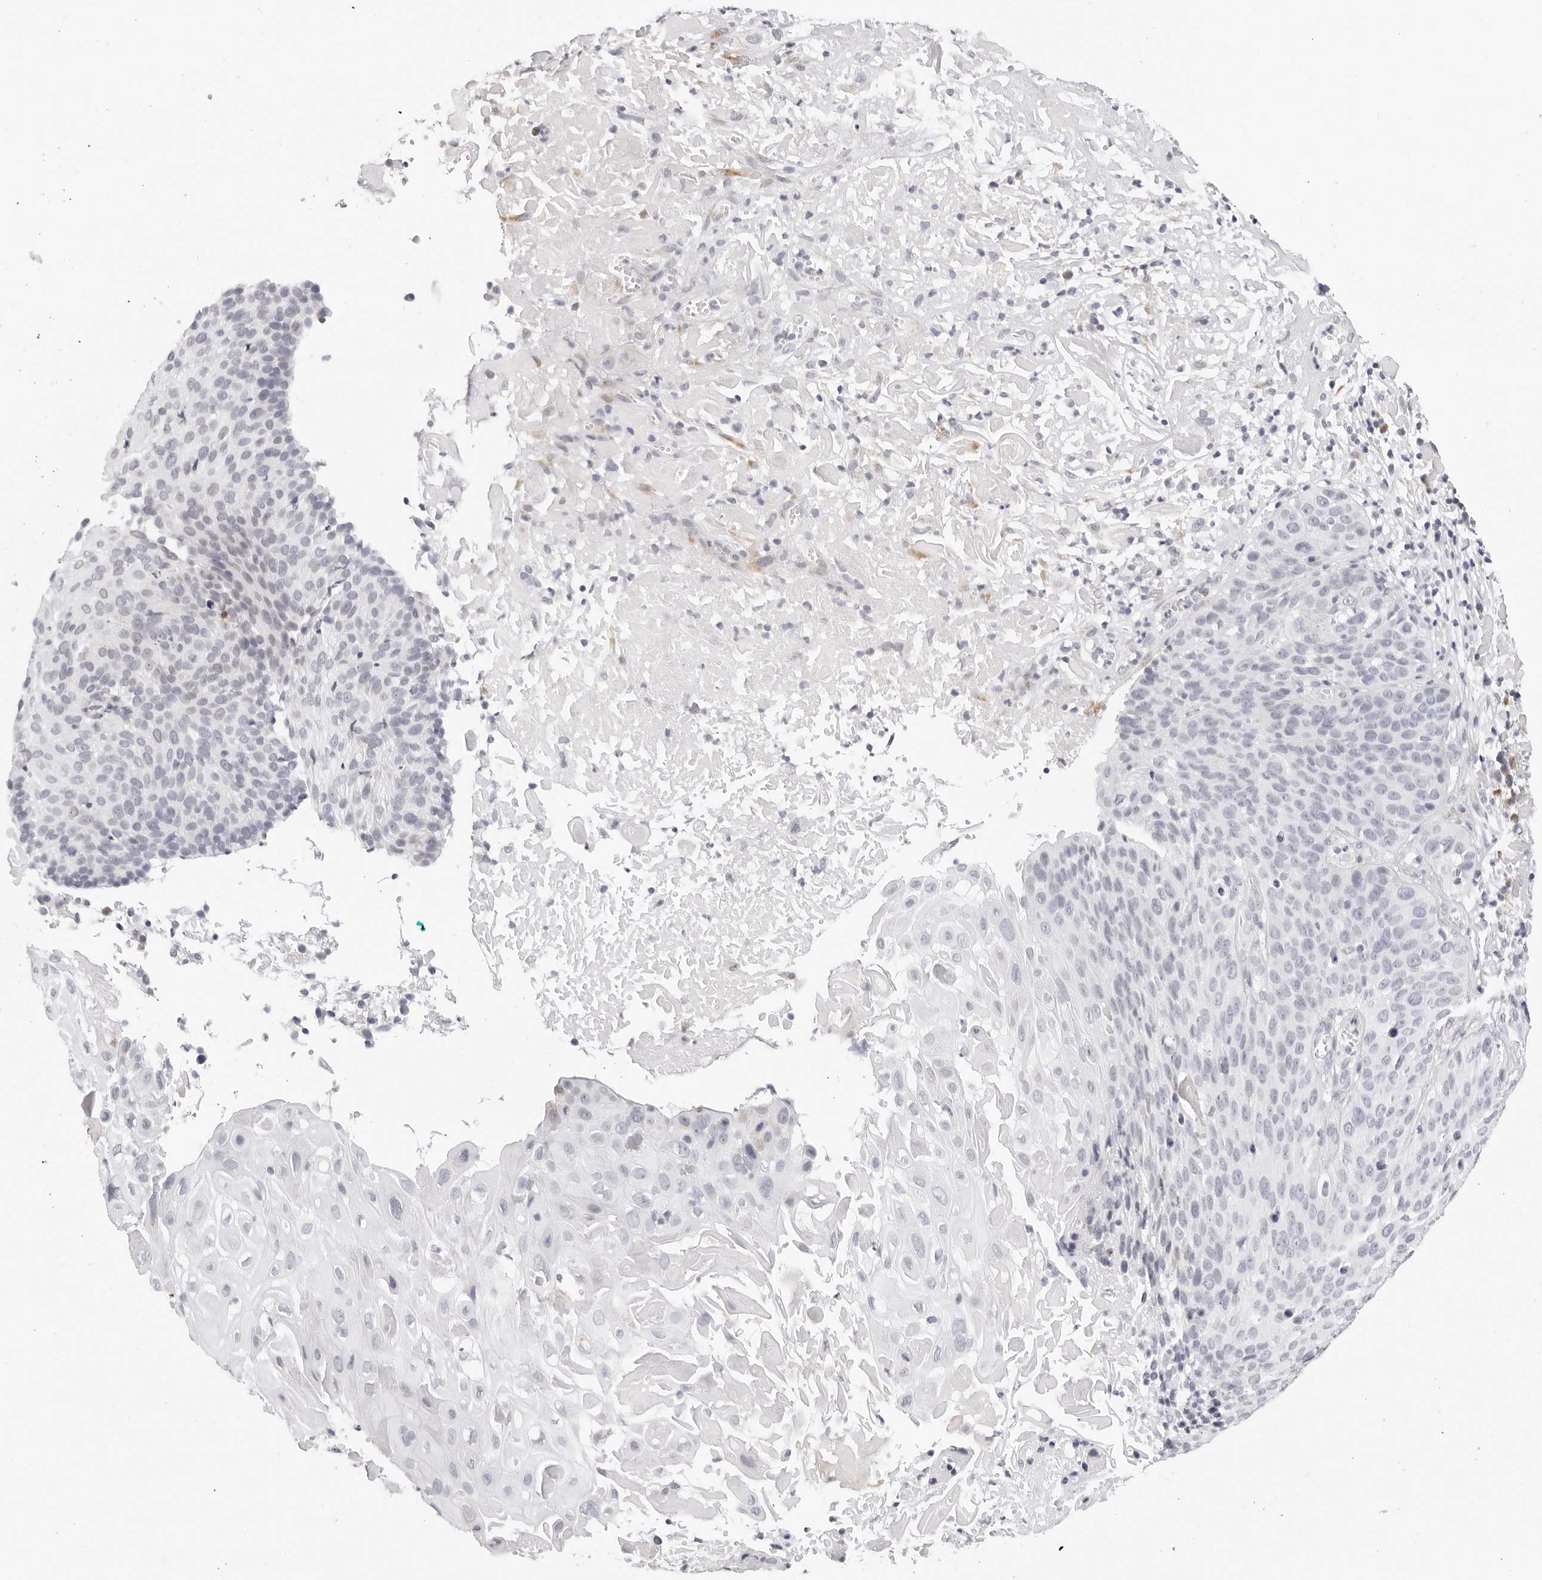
{"staining": {"intensity": "negative", "quantity": "none", "location": "none"}, "tissue": "cervical cancer", "cell_type": "Tumor cells", "image_type": "cancer", "snomed": [{"axis": "morphology", "description": "Squamous cell carcinoma, NOS"}, {"axis": "topography", "description": "Cervix"}], "caption": "Tumor cells are negative for protein expression in human cervical cancer (squamous cell carcinoma).", "gene": "EDN2", "patient": {"sex": "female", "age": 74}}